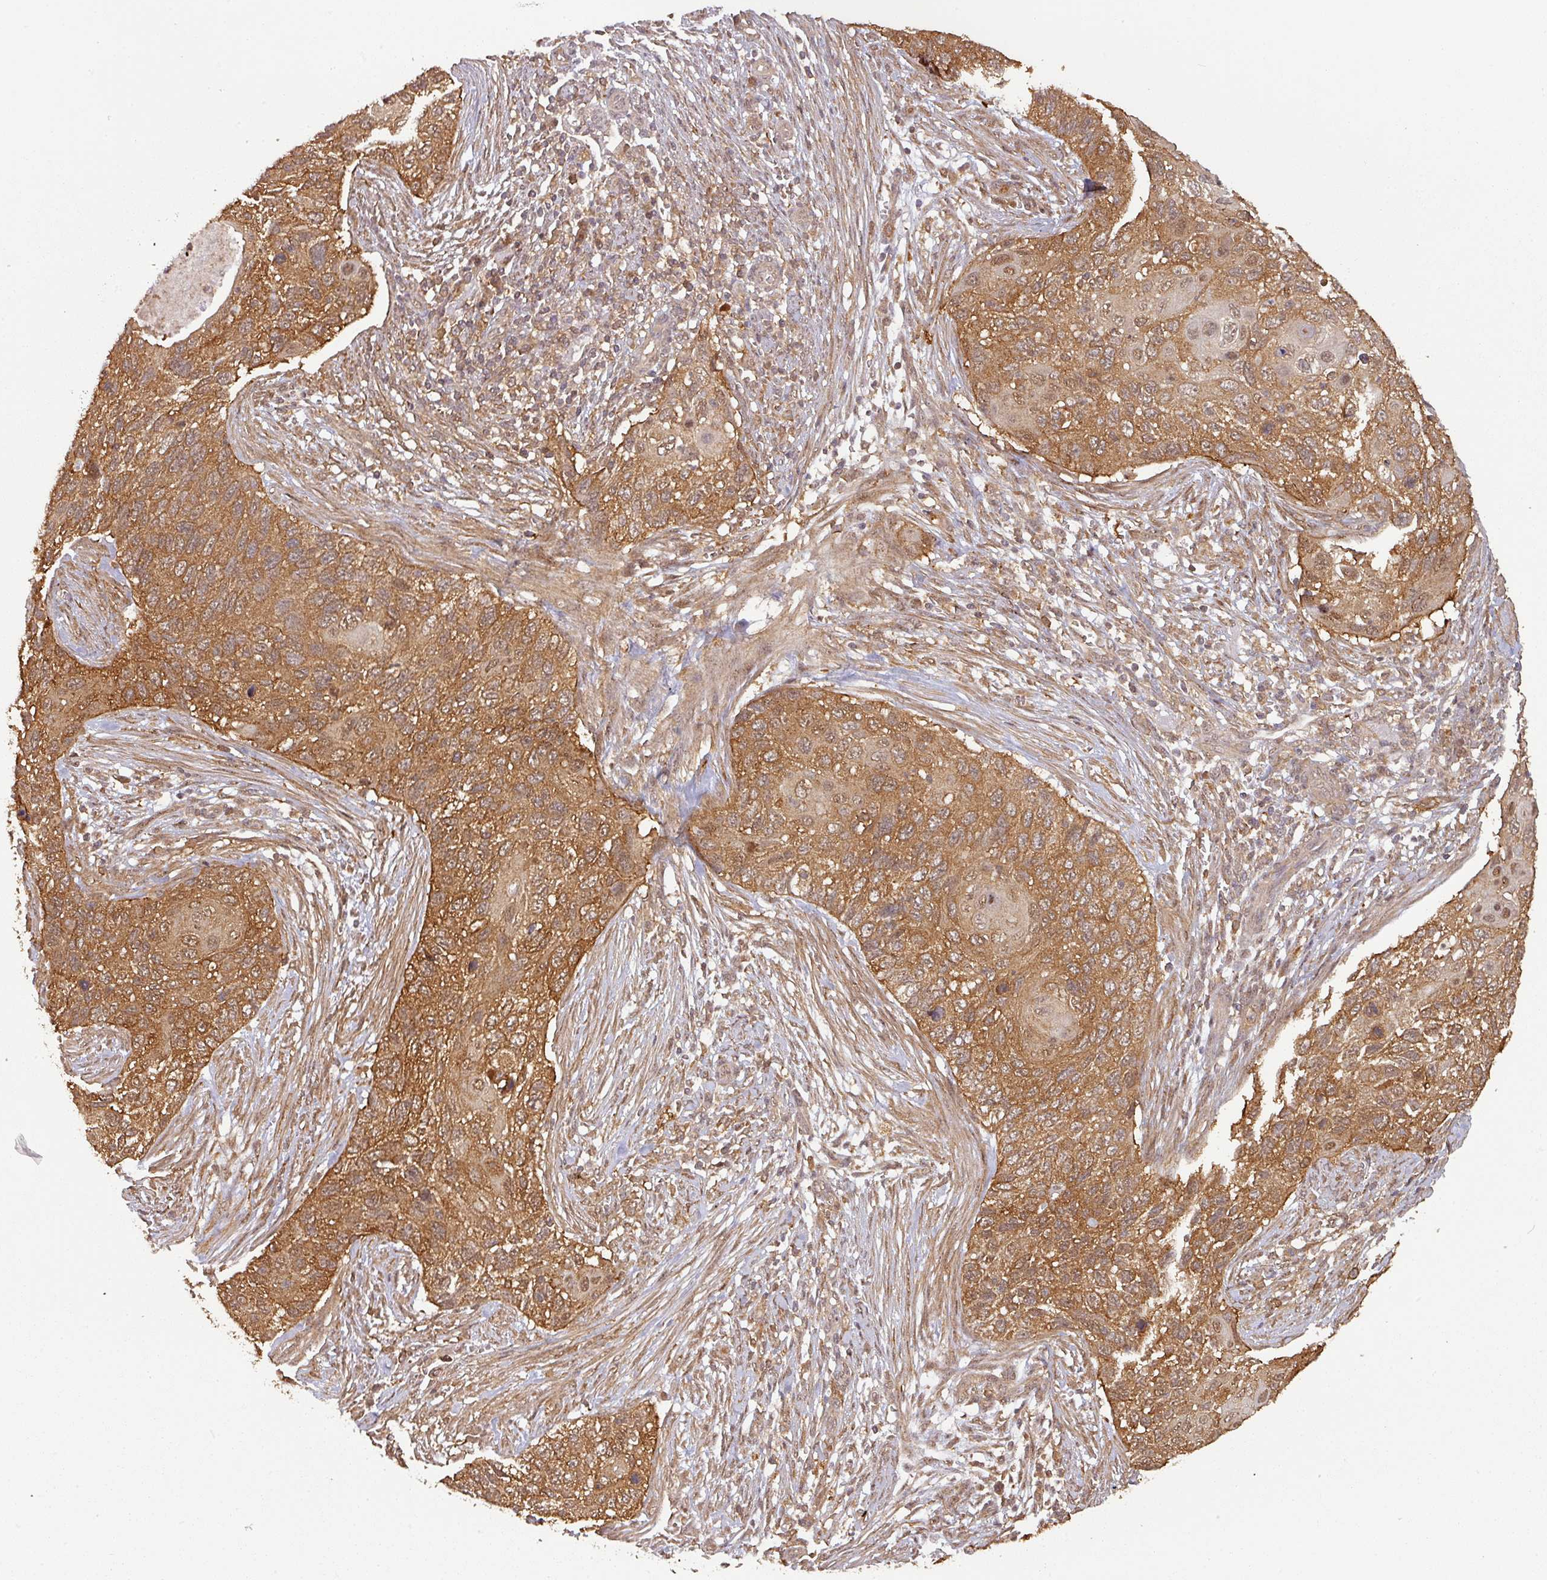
{"staining": {"intensity": "moderate", "quantity": ">75%", "location": "cytoplasmic/membranous"}, "tissue": "cervical cancer", "cell_type": "Tumor cells", "image_type": "cancer", "snomed": [{"axis": "morphology", "description": "Squamous cell carcinoma, NOS"}, {"axis": "topography", "description": "Cervix"}], "caption": "IHC photomicrograph of human squamous cell carcinoma (cervical) stained for a protein (brown), which shows medium levels of moderate cytoplasmic/membranous positivity in approximately >75% of tumor cells.", "gene": "ZNF322", "patient": {"sex": "female", "age": 70}}